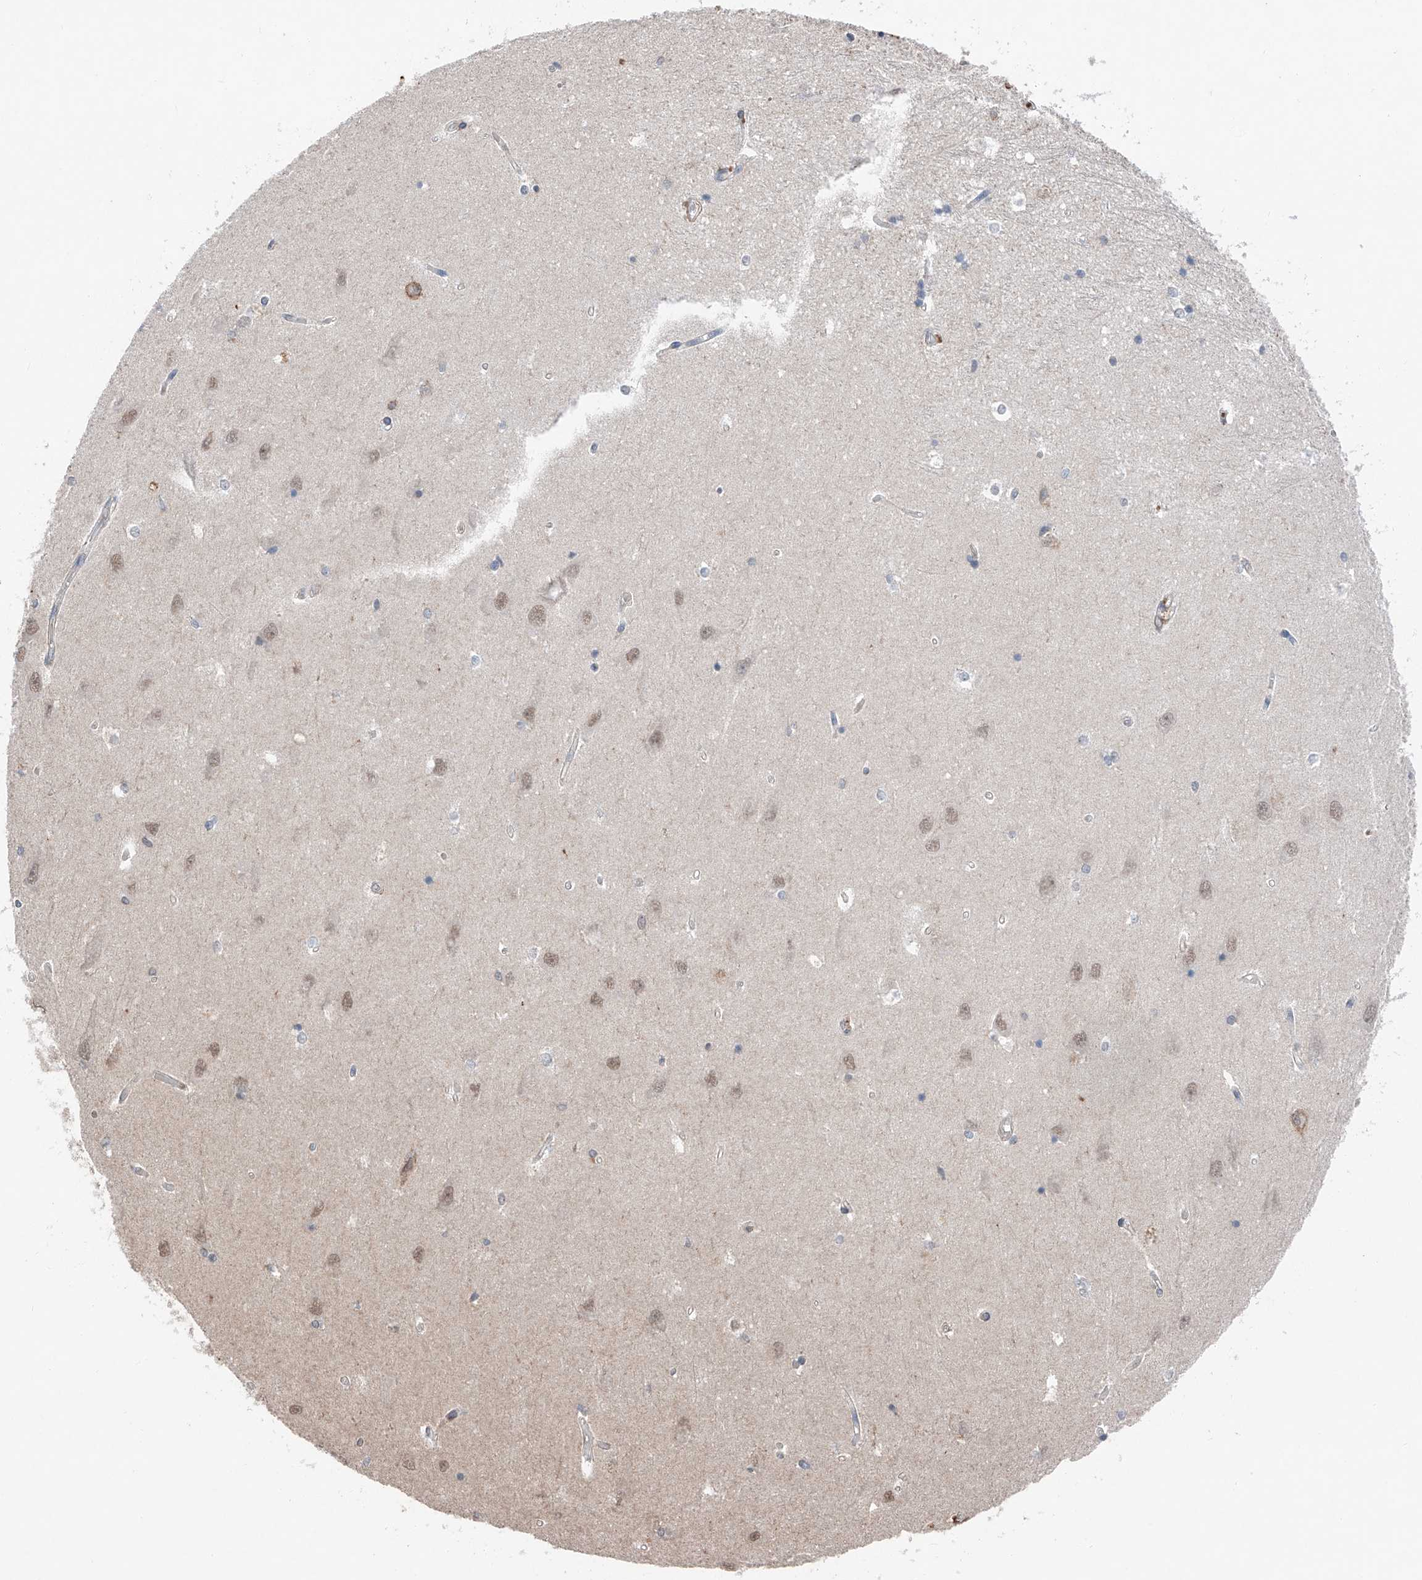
{"staining": {"intensity": "negative", "quantity": "none", "location": "none"}, "tissue": "hippocampus", "cell_type": "Glial cells", "image_type": "normal", "snomed": [{"axis": "morphology", "description": "Normal tissue, NOS"}, {"axis": "topography", "description": "Hippocampus"}], "caption": "Glial cells show no significant staining in normal hippocampus. The staining was performed using DAB (3,3'-diaminobenzidine) to visualize the protein expression in brown, while the nuclei were stained in blue with hematoxylin (Magnification: 20x).", "gene": "TBX4", "patient": {"sex": "male", "age": 45}}